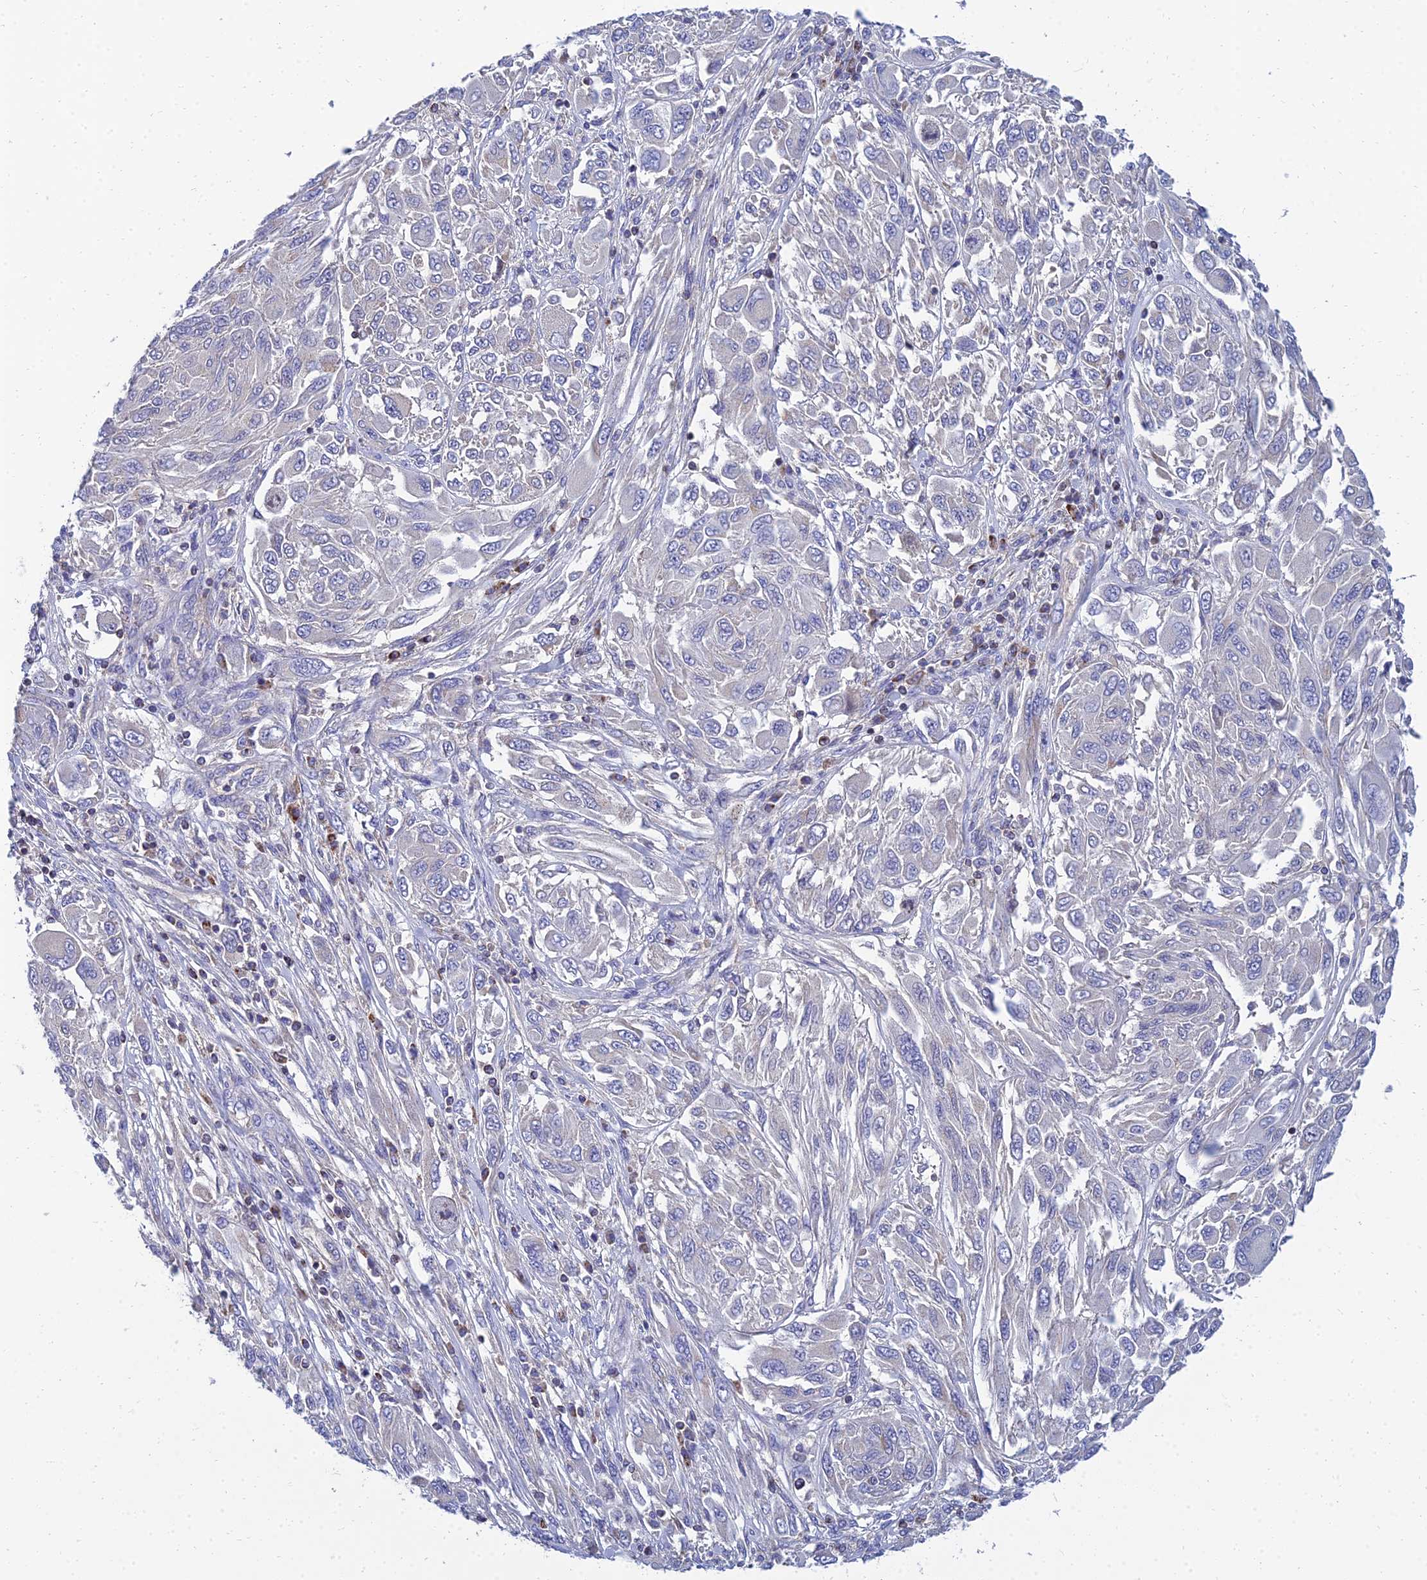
{"staining": {"intensity": "negative", "quantity": "none", "location": "none"}, "tissue": "melanoma", "cell_type": "Tumor cells", "image_type": "cancer", "snomed": [{"axis": "morphology", "description": "Malignant melanoma, NOS"}, {"axis": "topography", "description": "Skin"}], "caption": "Immunohistochemical staining of human malignant melanoma displays no significant expression in tumor cells.", "gene": "NPY", "patient": {"sex": "female", "age": 91}}